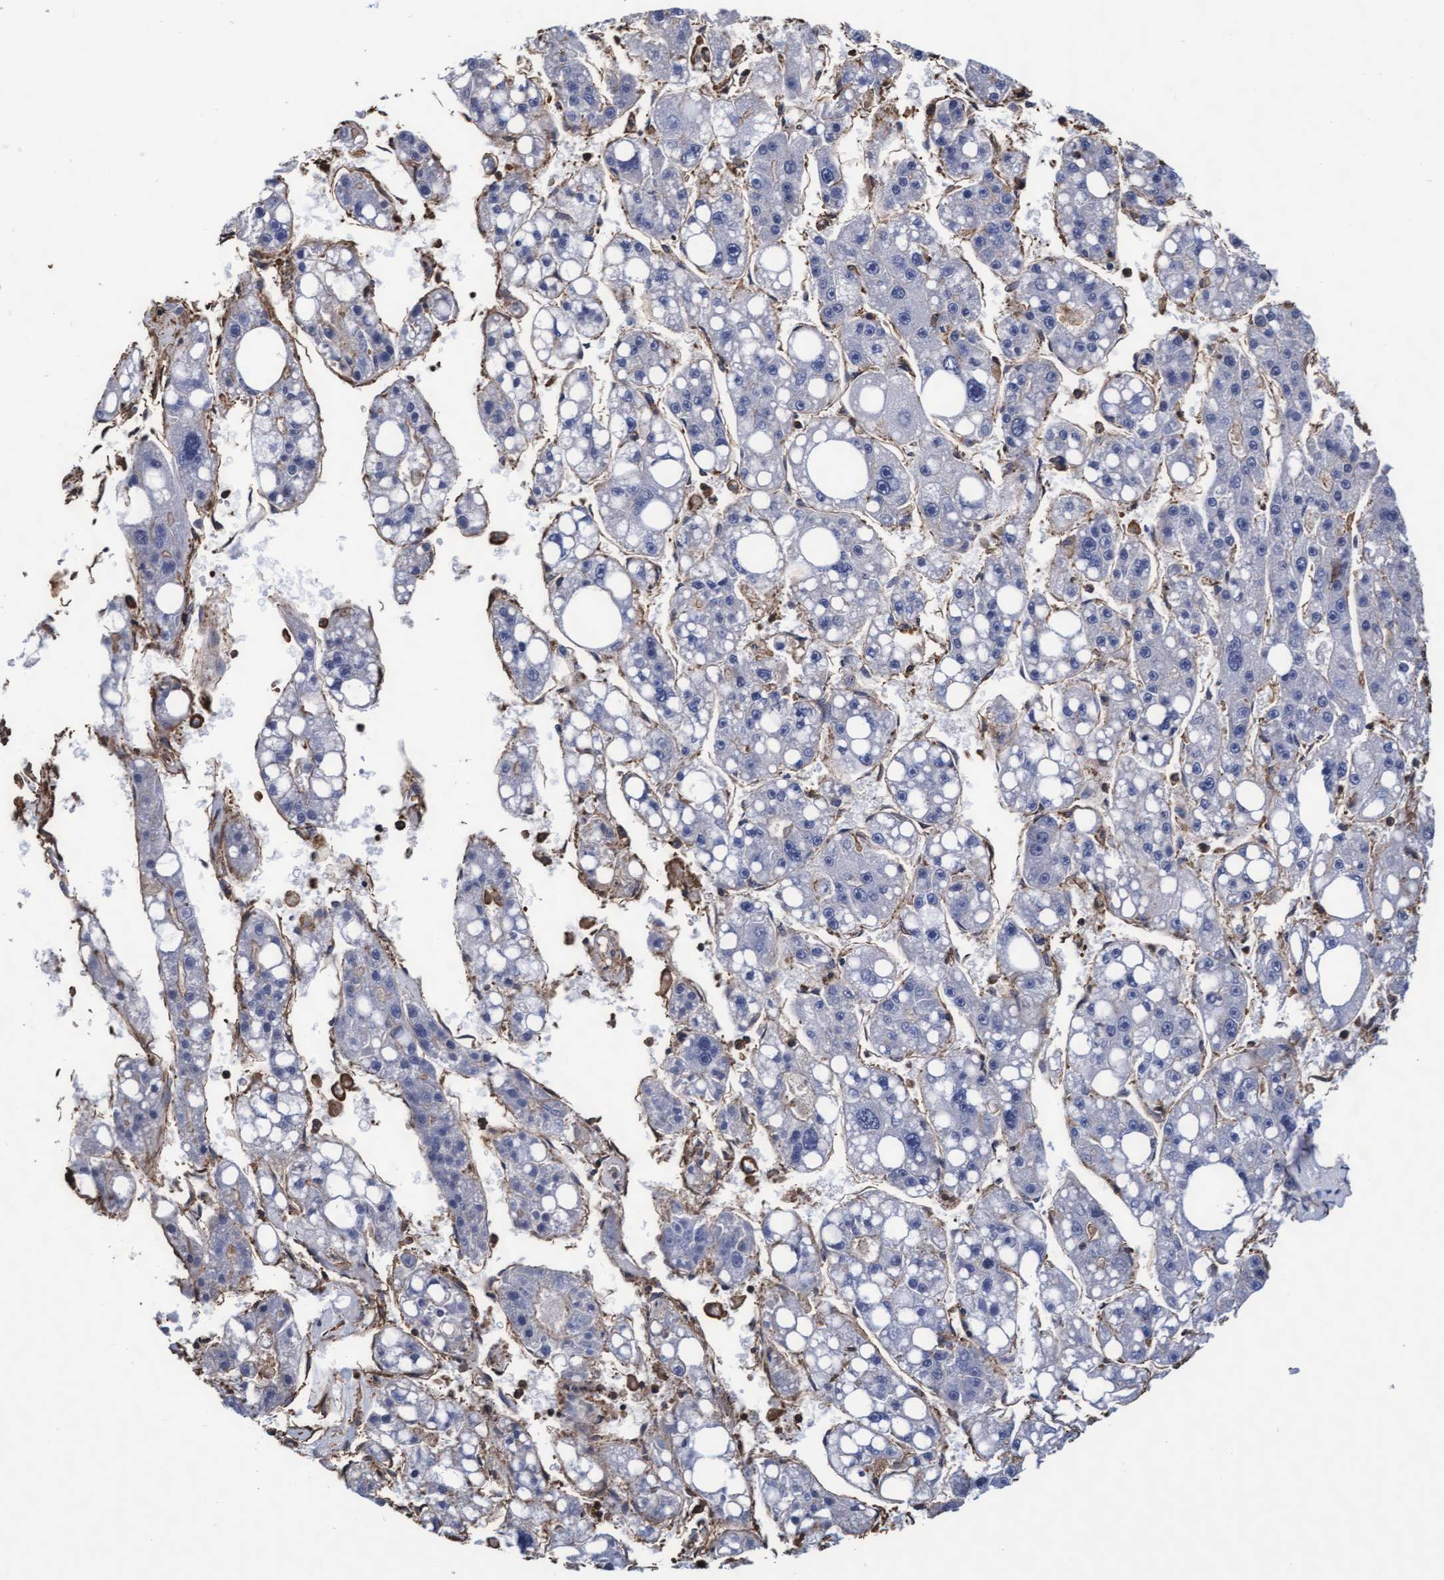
{"staining": {"intensity": "negative", "quantity": "none", "location": "none"}, "tissue": "liver cancer", "cell_type": "Tumor cells", "image_type": "cancer", "snomed": [{"axis": "morphology", "description": "Carcinoma, Hepatocellular, NOS"}, {"axis": "topography", "description": "Liver"}], "caption": "High magnification brightfield microscopy of liver cancer stained with DAB (3,3'-diaminobenzidine) (brown) and counterstained with hematoxylin (blue): tumor cells show no significant staining.", "gene": "GRHPR", "patient": {"sex": "female", "age": 61}}